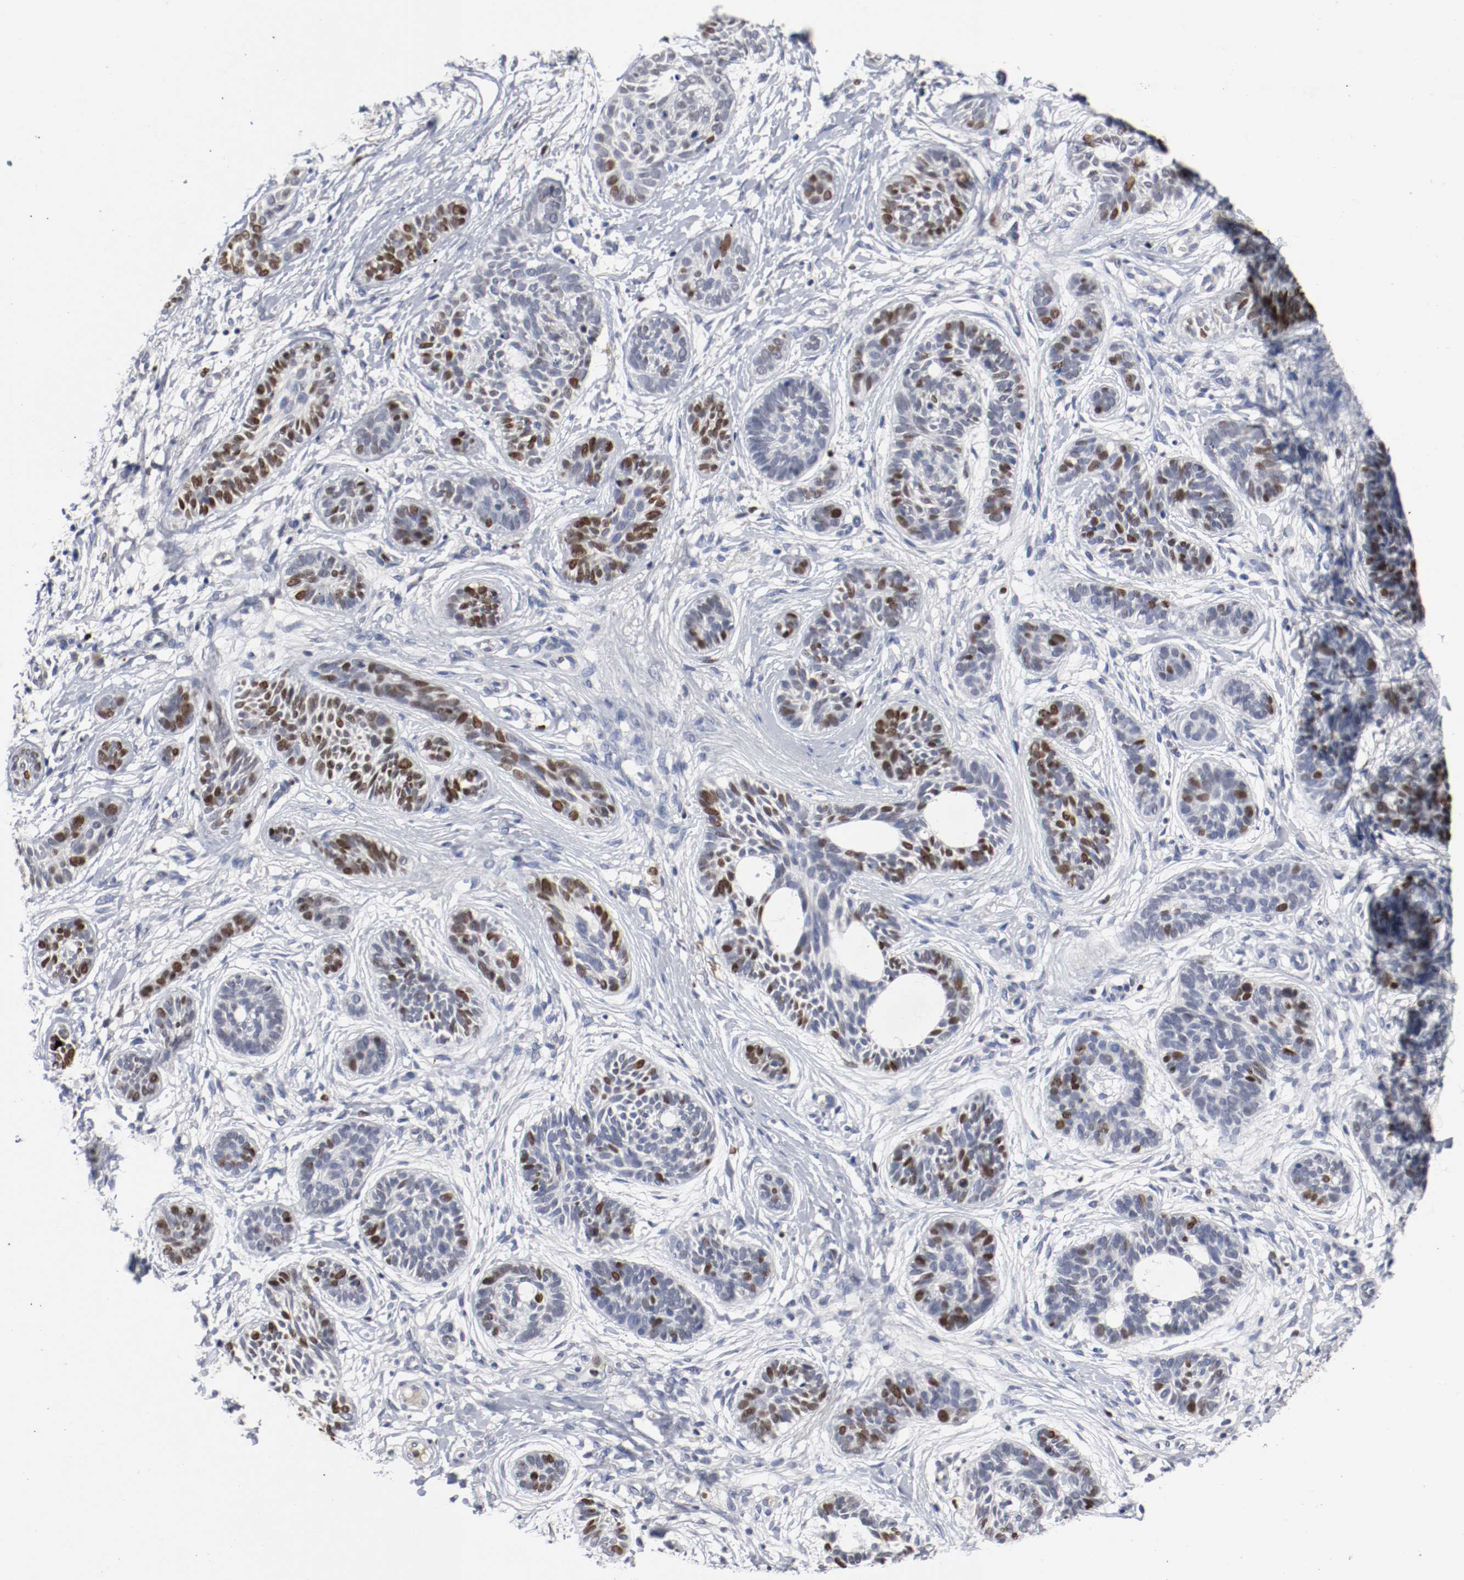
{"staining": {"intensity": "moderate", "quantity": "<25%", "location": "nuclear"}, "tissue": "skin cancer", "cell_type": "Tumor cells", "image_type": "cancer", "snomed": [{"axis": "morphology", "description": "Normal tissue, NOS"}, {"axis": "morphology", "description": "Basal cell carcinoma"}, {"axis": "topography", "description": "Skin"}], "caption": "Moderate nuclear protein staining is identified in about <25% of tumor cells in skin basal cell carcinoma. (DAB (3,3'-diaminobenzidine) IHC with brightfield microscopy, high magnification).", "gene": "MCM6", "patient": {"sex": "male", "age": 63}}